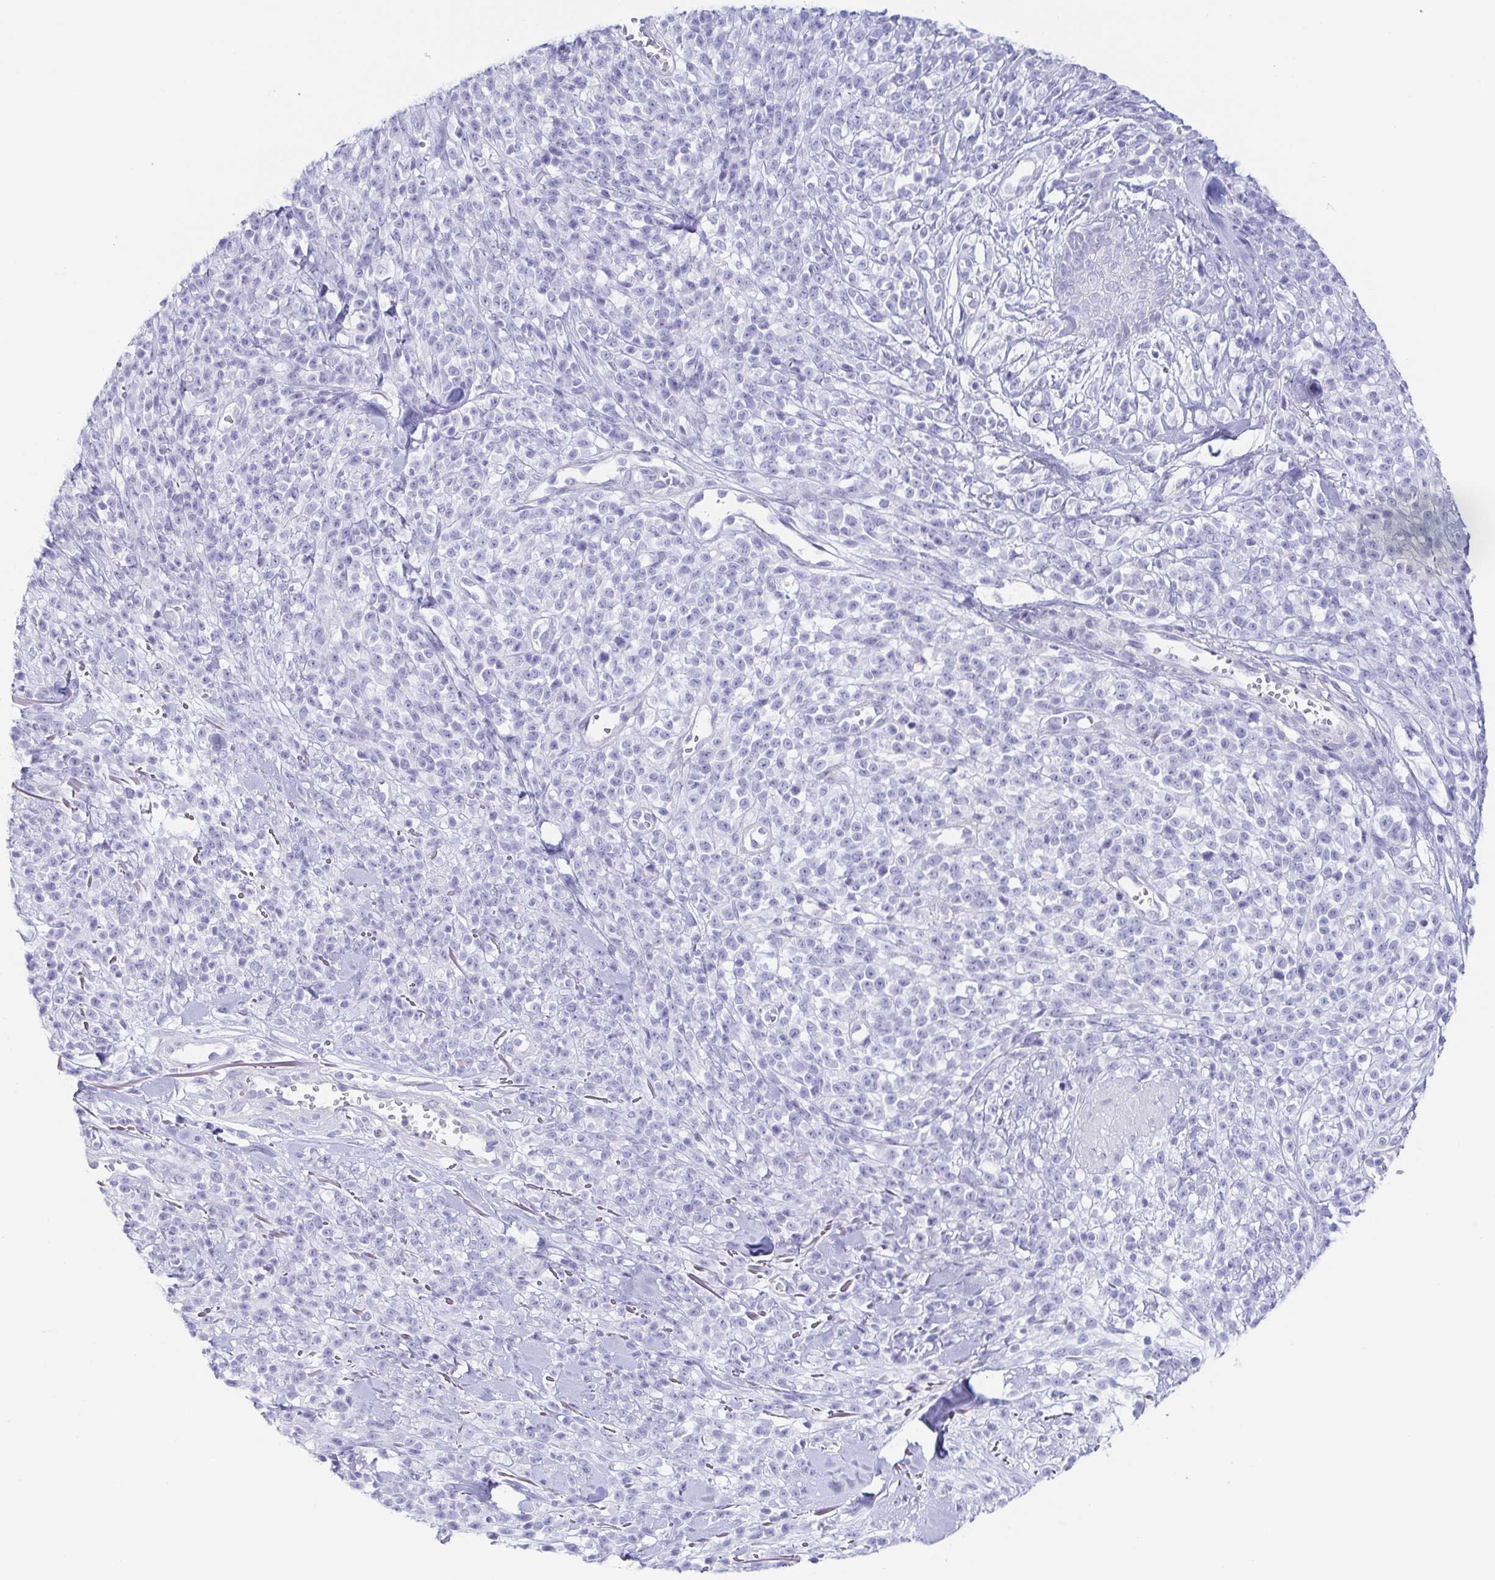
{"staining": {"intensity": "negative", "quantity": "none", "location": "none"}, "tissue": "melanoma", "cell_type": "Tumor cells", "image_type": "cancer", "snomed": [{"axis": "morphology", "description": "Malignant melanoma, NOS"}, {"axis": "topography", "description": "Skin"}, {"axis": "topography", "description": "Skin of trunk"}], "caption": "This is a histopathology image of immunohistochemistry (IHC) staining of malignant melanoma, which shows no positivity in tumor cells.", "gene": "PRR4", "patient": {"sex": "male", "age": 74}}